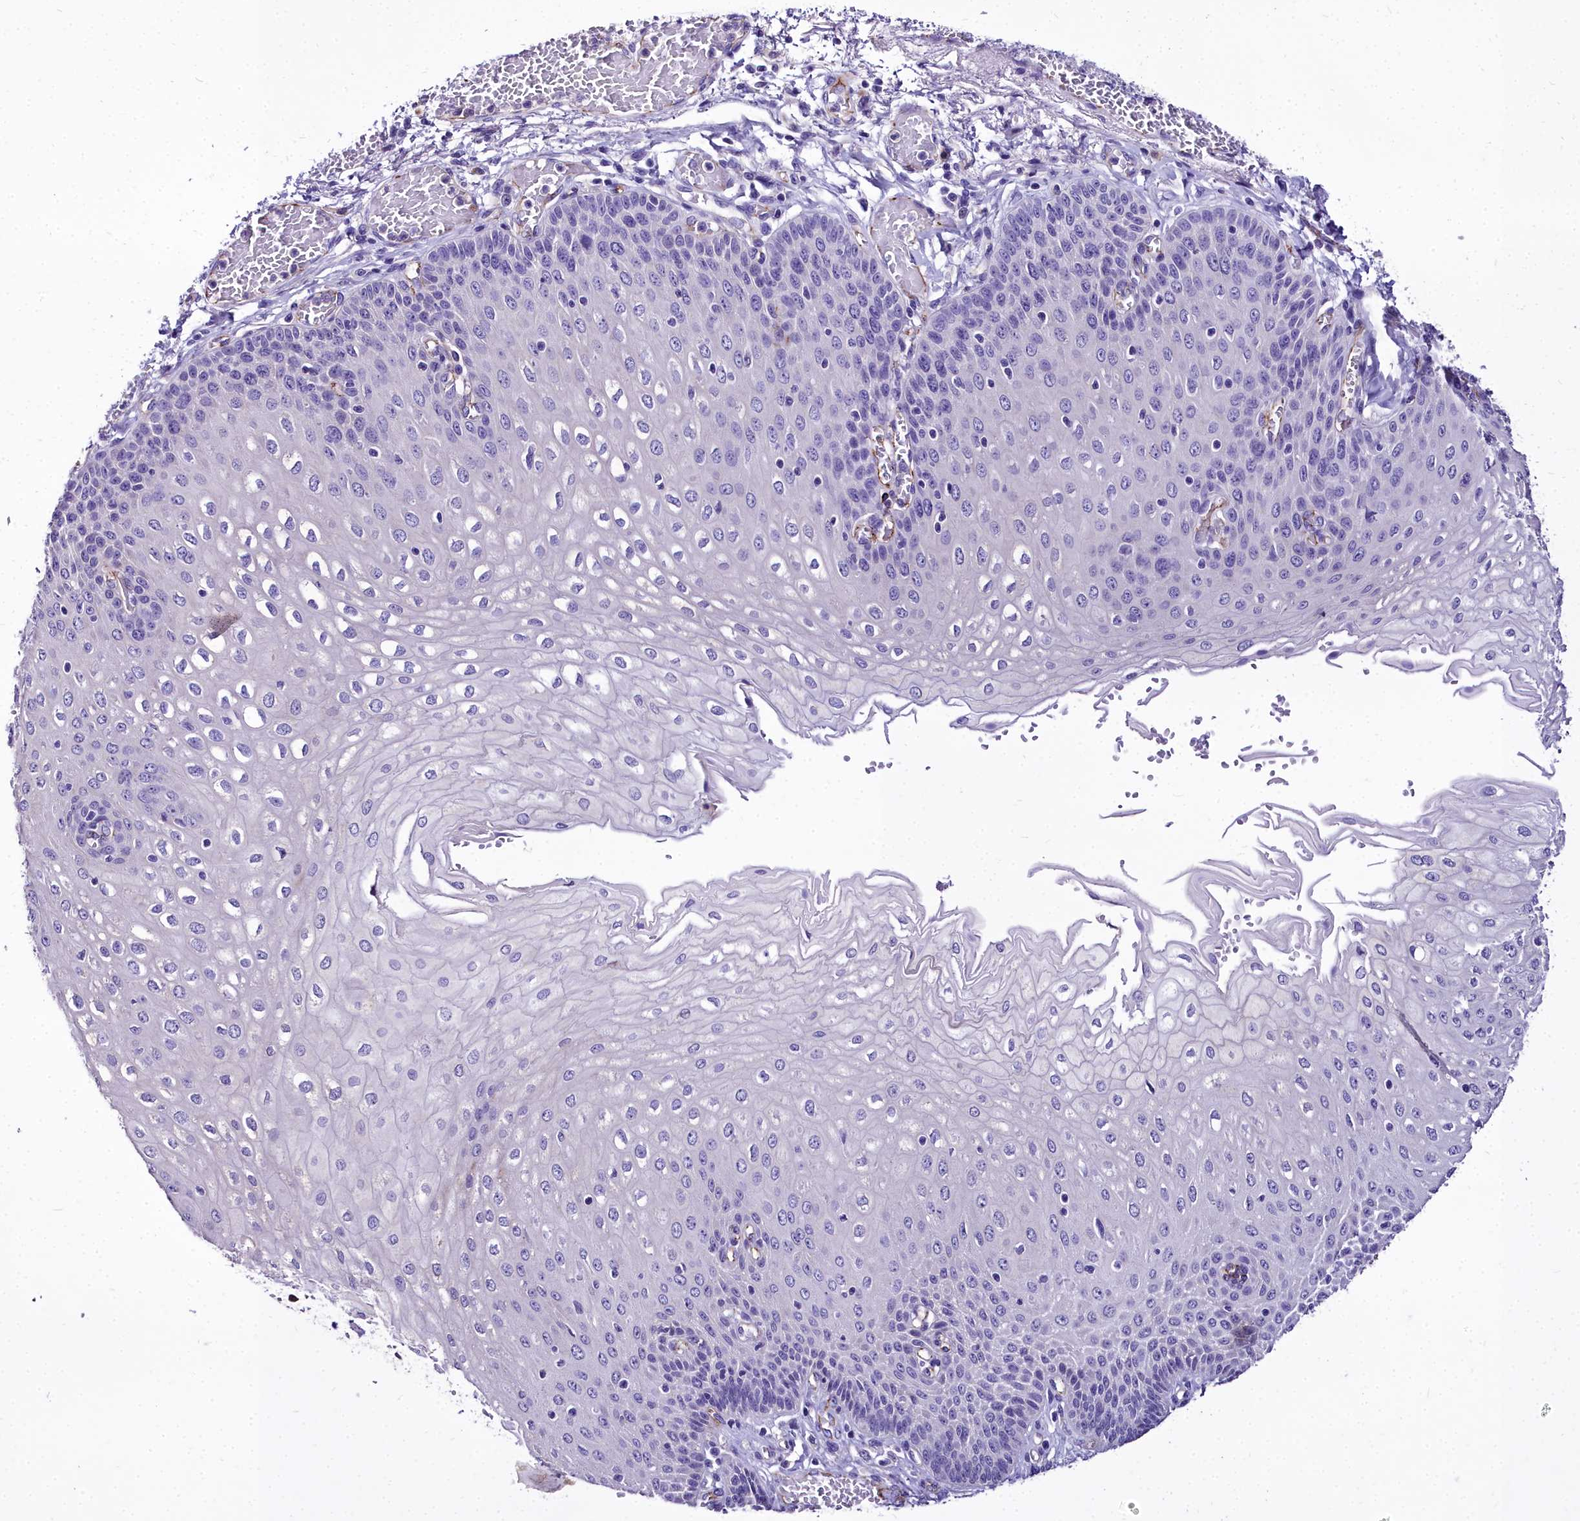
{"staining": {"intensity": "moderate", "quantity": "<25%", "location": "cytoplasmic/membranous"}, "tissue": "esophagus", "cell_type": "Squamous epithelial cells", "image_type": "normal", "snomed": [{"axis": "morphology", "description": "Normal tissue, NOS"}, {"axis": "topography", "description": "Esophagus"}], "caption": "Squamous epithelial cells reveal low levels of moderate cytoplasmic/membranous expression in approximately <25% of cells in normal esophagus. (brown staining indicates protein expression, while blue staining denotes nuclei).", "gene": "MS4A18", "patient": {"sex": "male", "age": 81}}